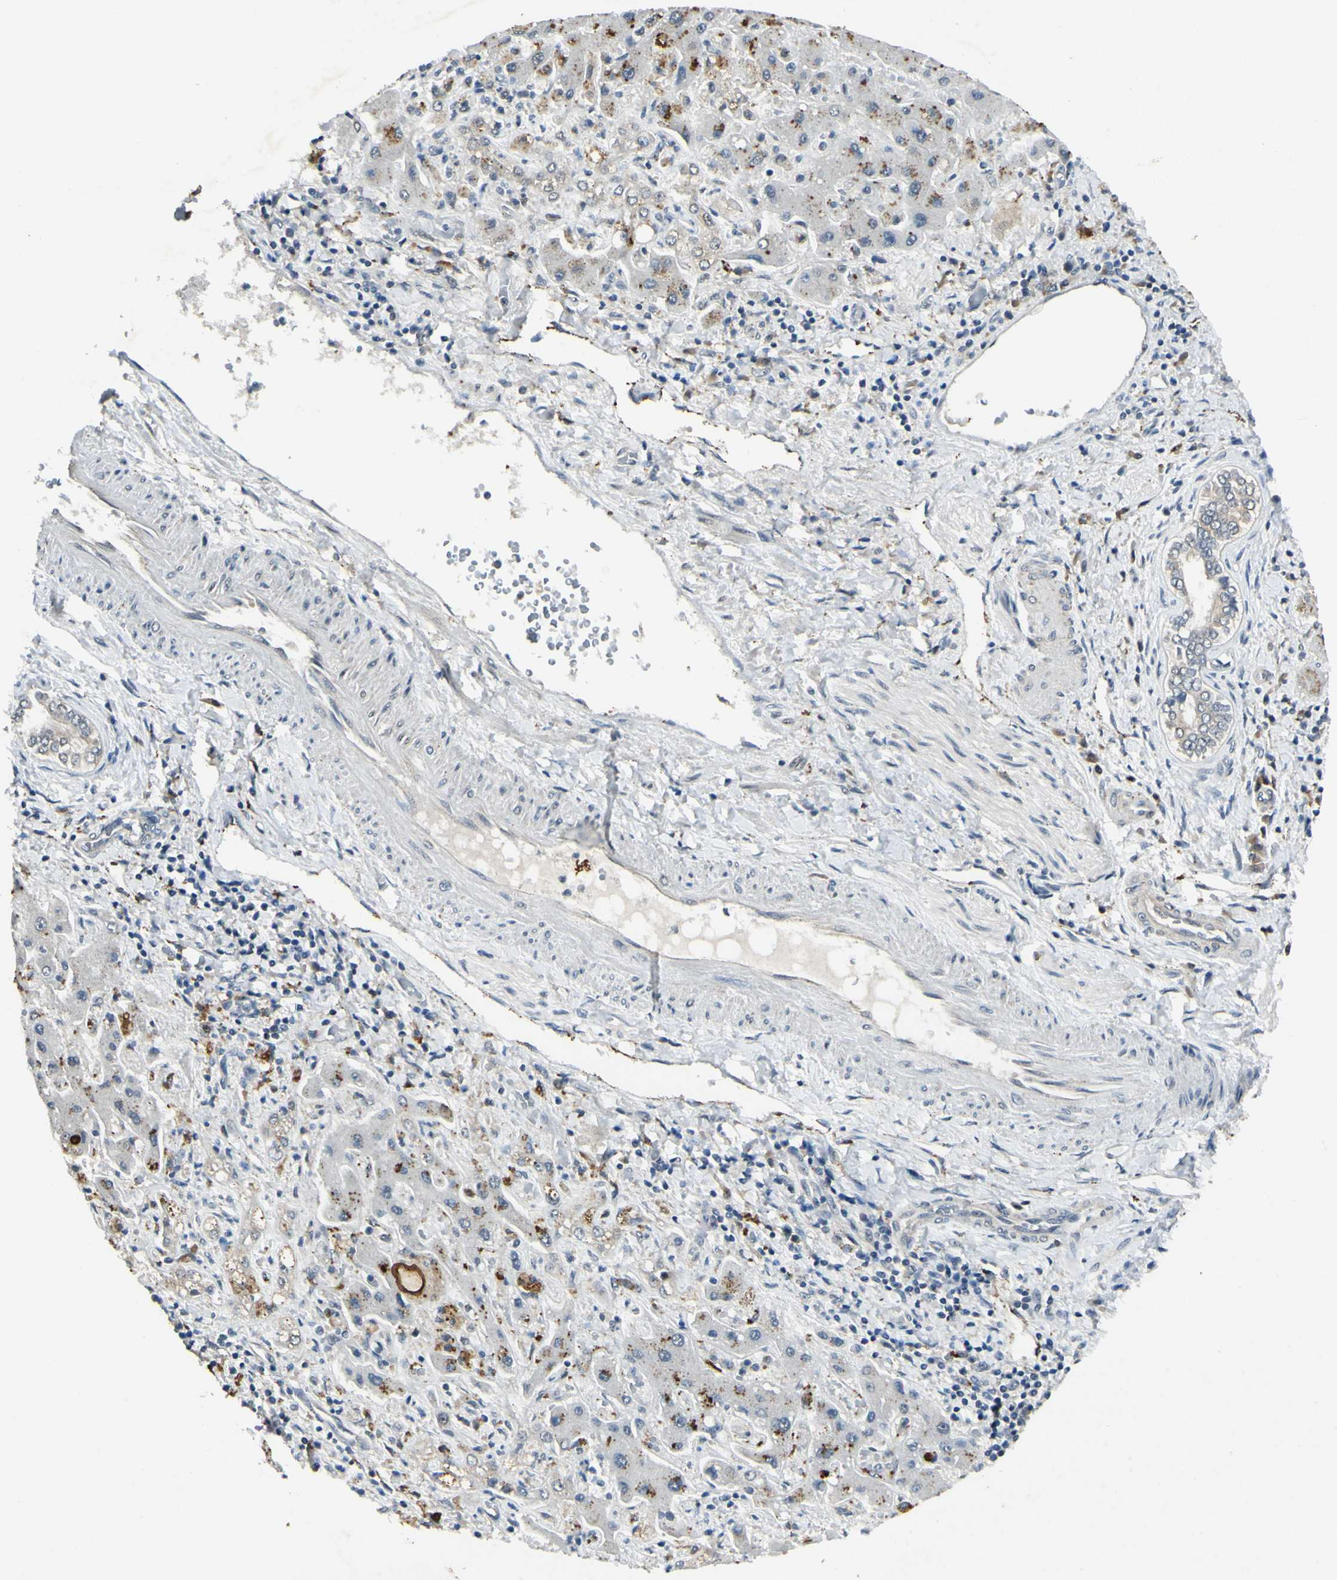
{"staining": {"intensity": "negative", "quantity": "none", "location": "none"}, "tissue": "liver cancer", "cell_type": "Tumor cells", "image_type": "cancer", "snomed": [{"axis": "morphology", "description": "Cholangiocarcinoma"}, {"axis": "topography", "description": "Liver"}], "caption": "Cholangiocarcinoma (liver) stained for a protein using immunohistochemistry demonstrates no positivity tumor cells.", "gene": "PSMD5", "patient": {"sex": "male", "age": 50}}